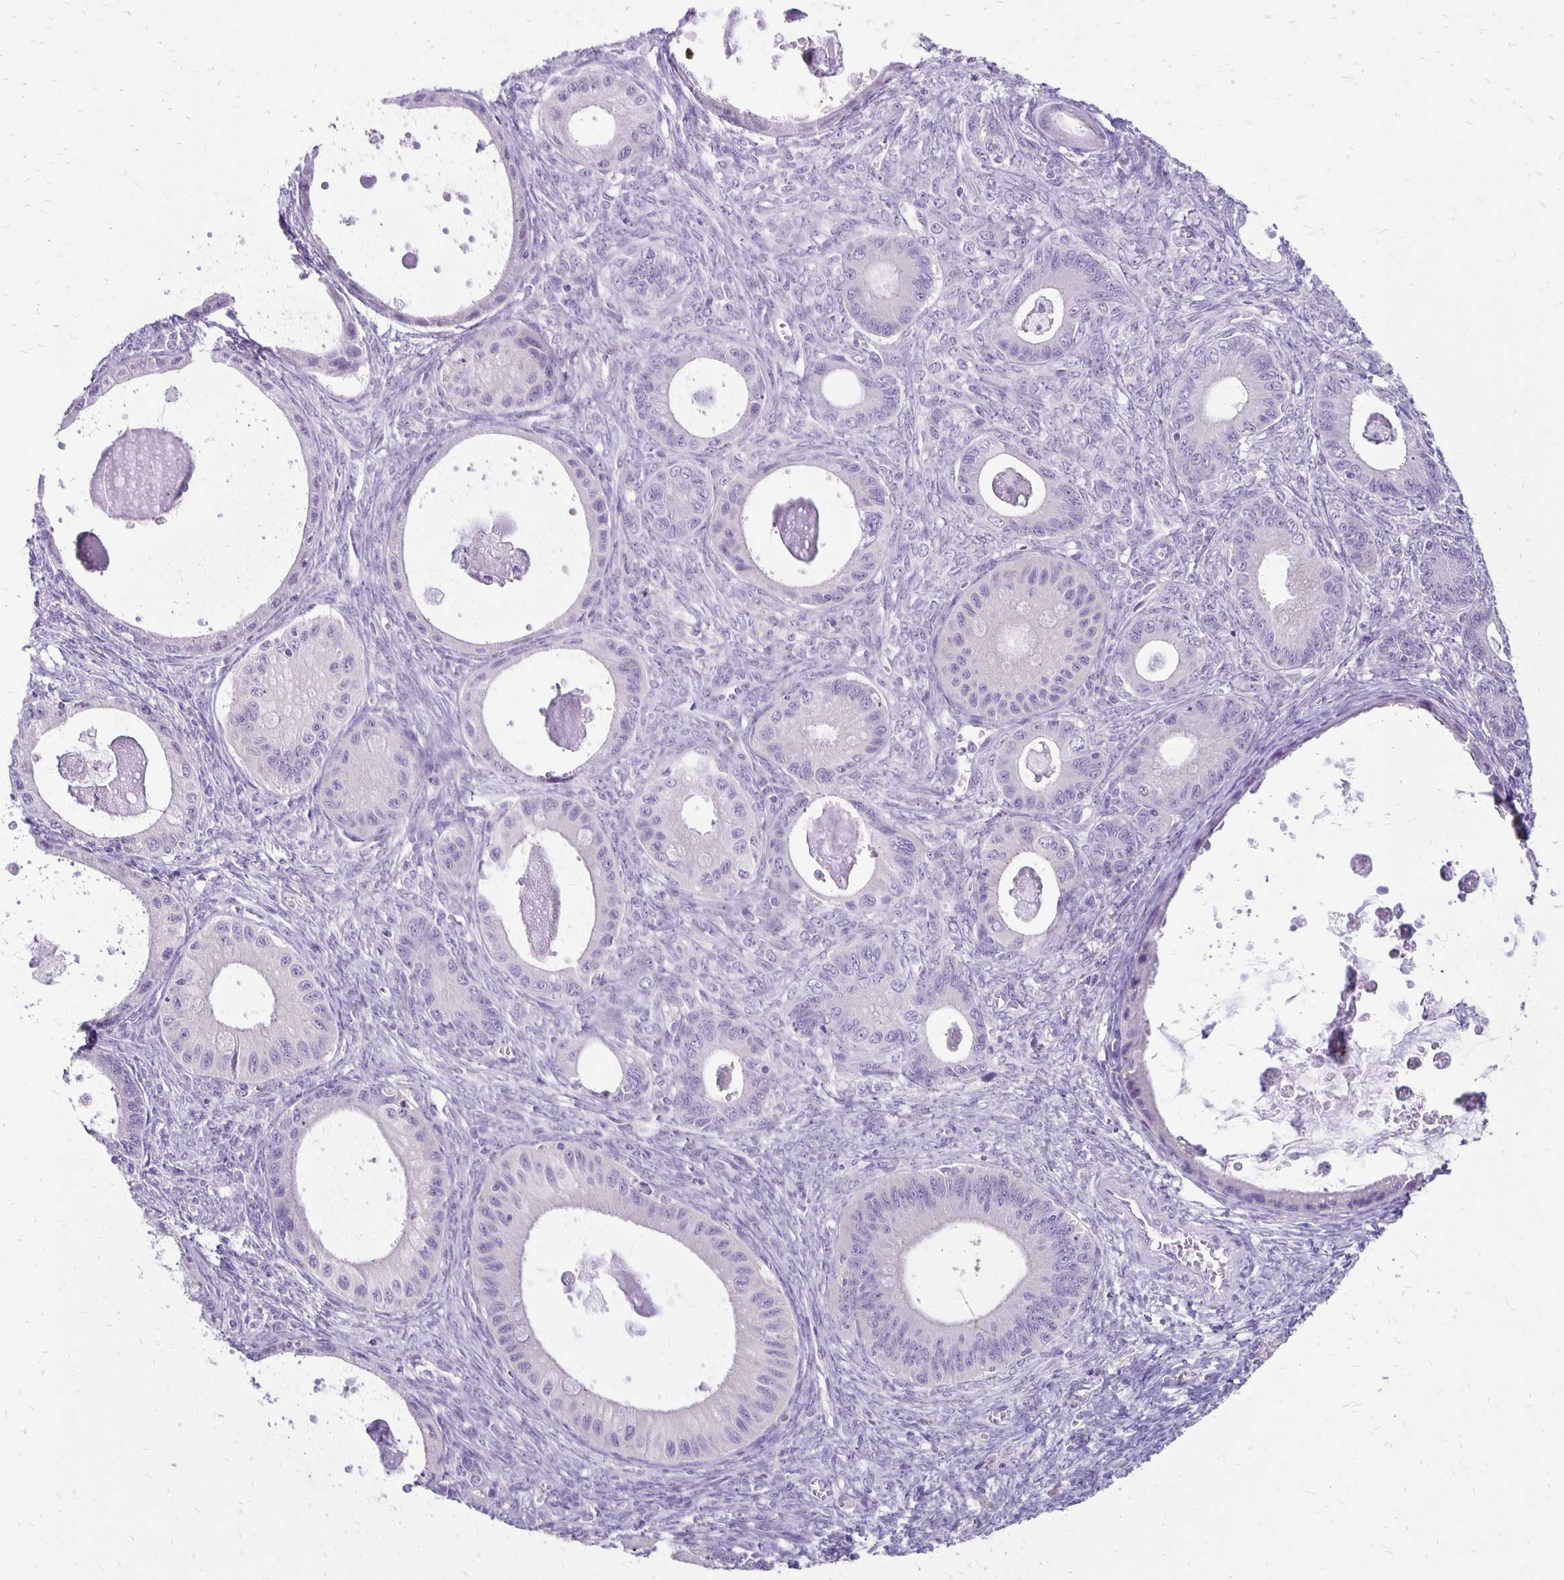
{"staining": {"intensity": "negative", "quantity": "none", "location": "none"}, "tissue": "ovarian cancer", "cell_type": "Tumor cells", "image_type": "cancer", "snomed": [{"axis": "morphology", "description": "Cystadenocarcinoma, mucinous, NOS"}, {"axis": "topography", "description": "Ovary"}], "caption": "Photomicrograph shows no significant protein positivity in tumor cells of ovarian cancer.", "gene": "ANKRD45", "patient": {"sex": "female", "age": 64}}